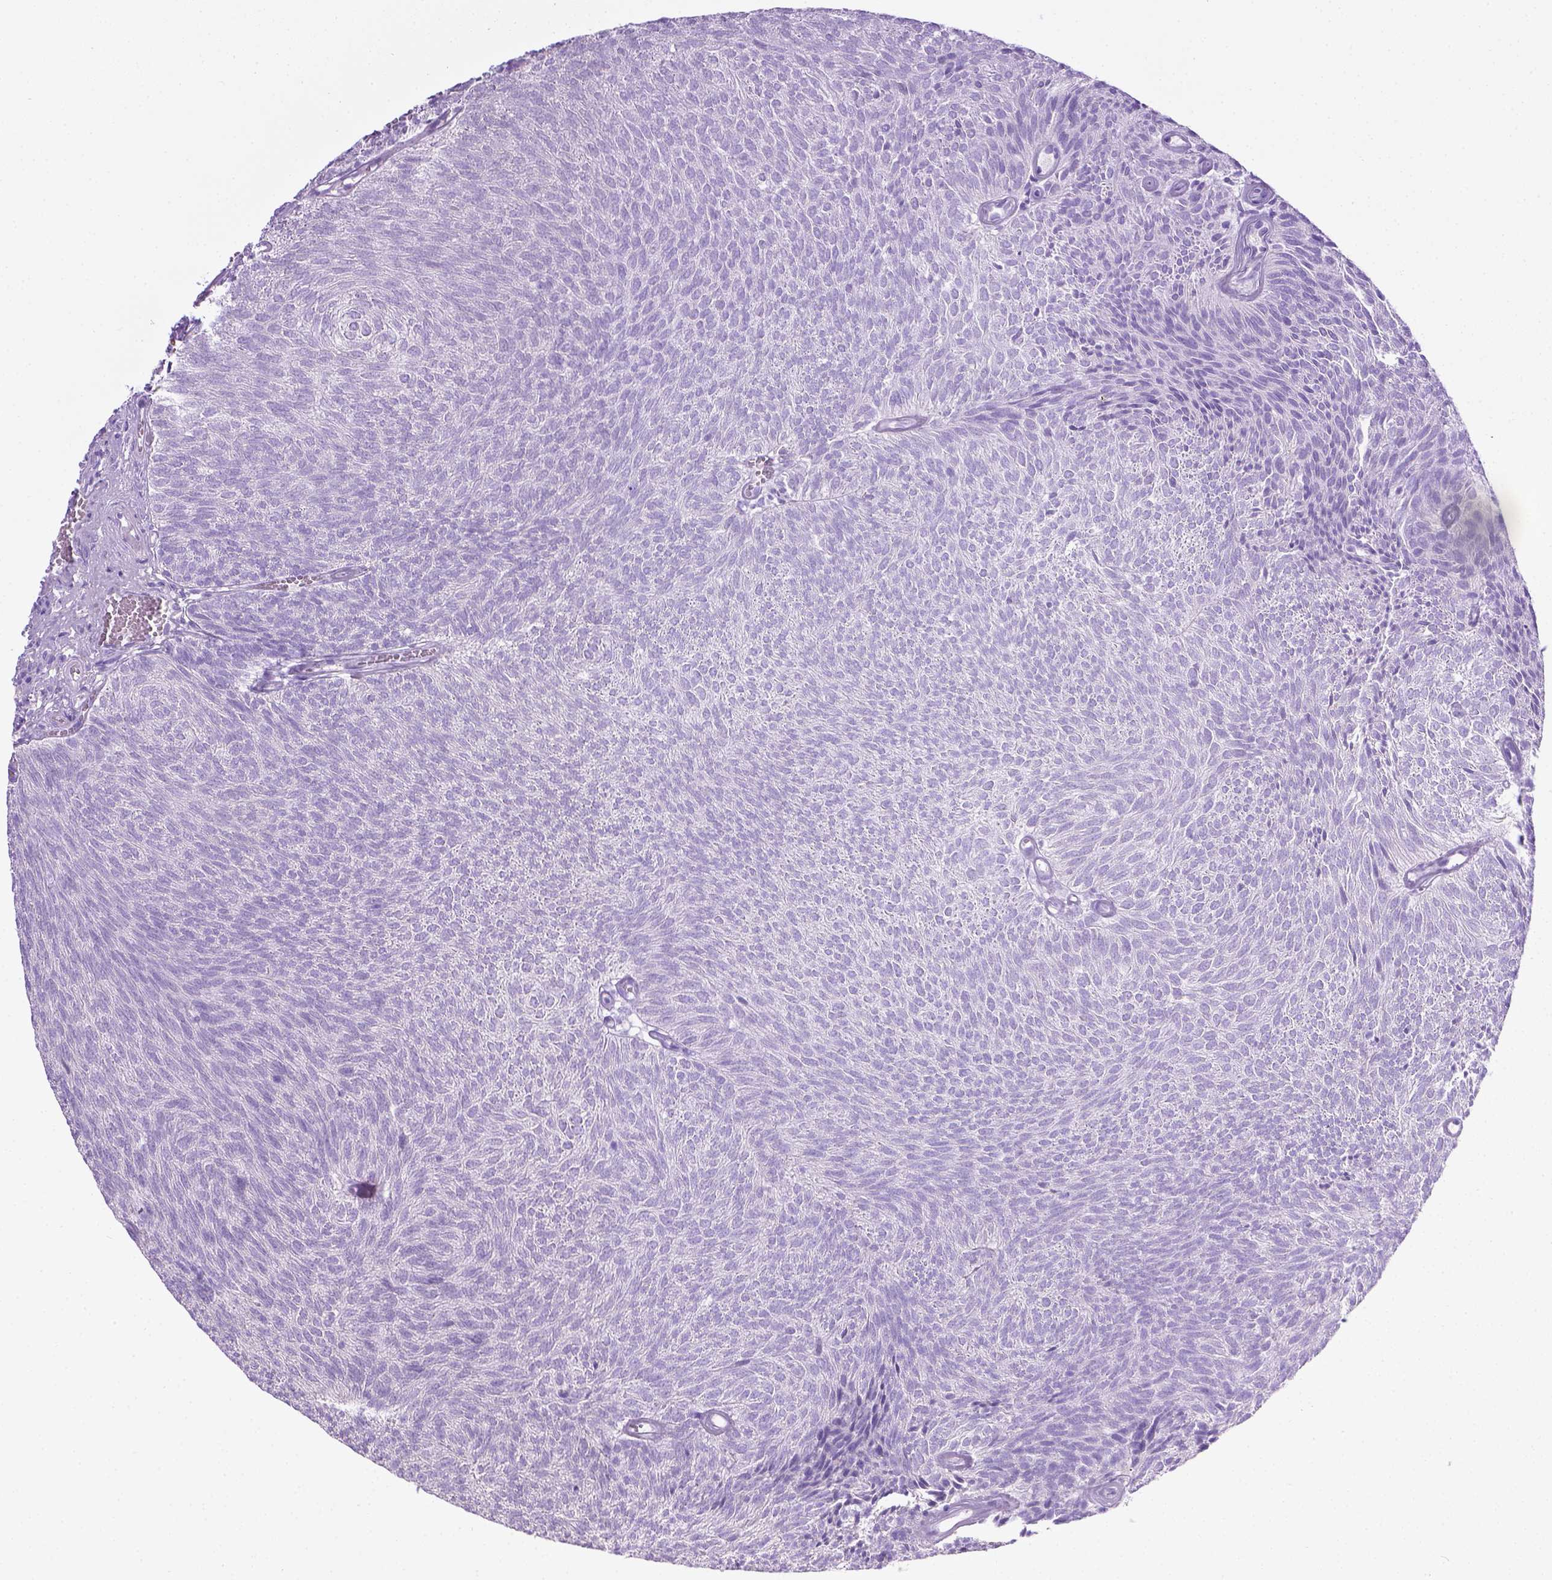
{"staining": {"intensity": "negative", "quantity": "none", "location": "none"}, "tissue": "urothelial cancer", "cell_type": "Tumor cells", "image_type": "cancer", "snomed": [{"axis": "morphology", "description": "Urothelial carcinoma, Low grade"}, {"axis": "topography", "description": "Urinary bladder"}], "caption": "IHC image of low-grade urothelial carcinoma stained for a protein (brown), which exhibits no positivity in tumor cells. The staining is performed using DAB (3,3'-diaminobenzidine) brown chromogen with nuclei counter-stained in using hematoxylin.", "gene": "LELP1", "patient": {"sex": "male", "age": 77}}